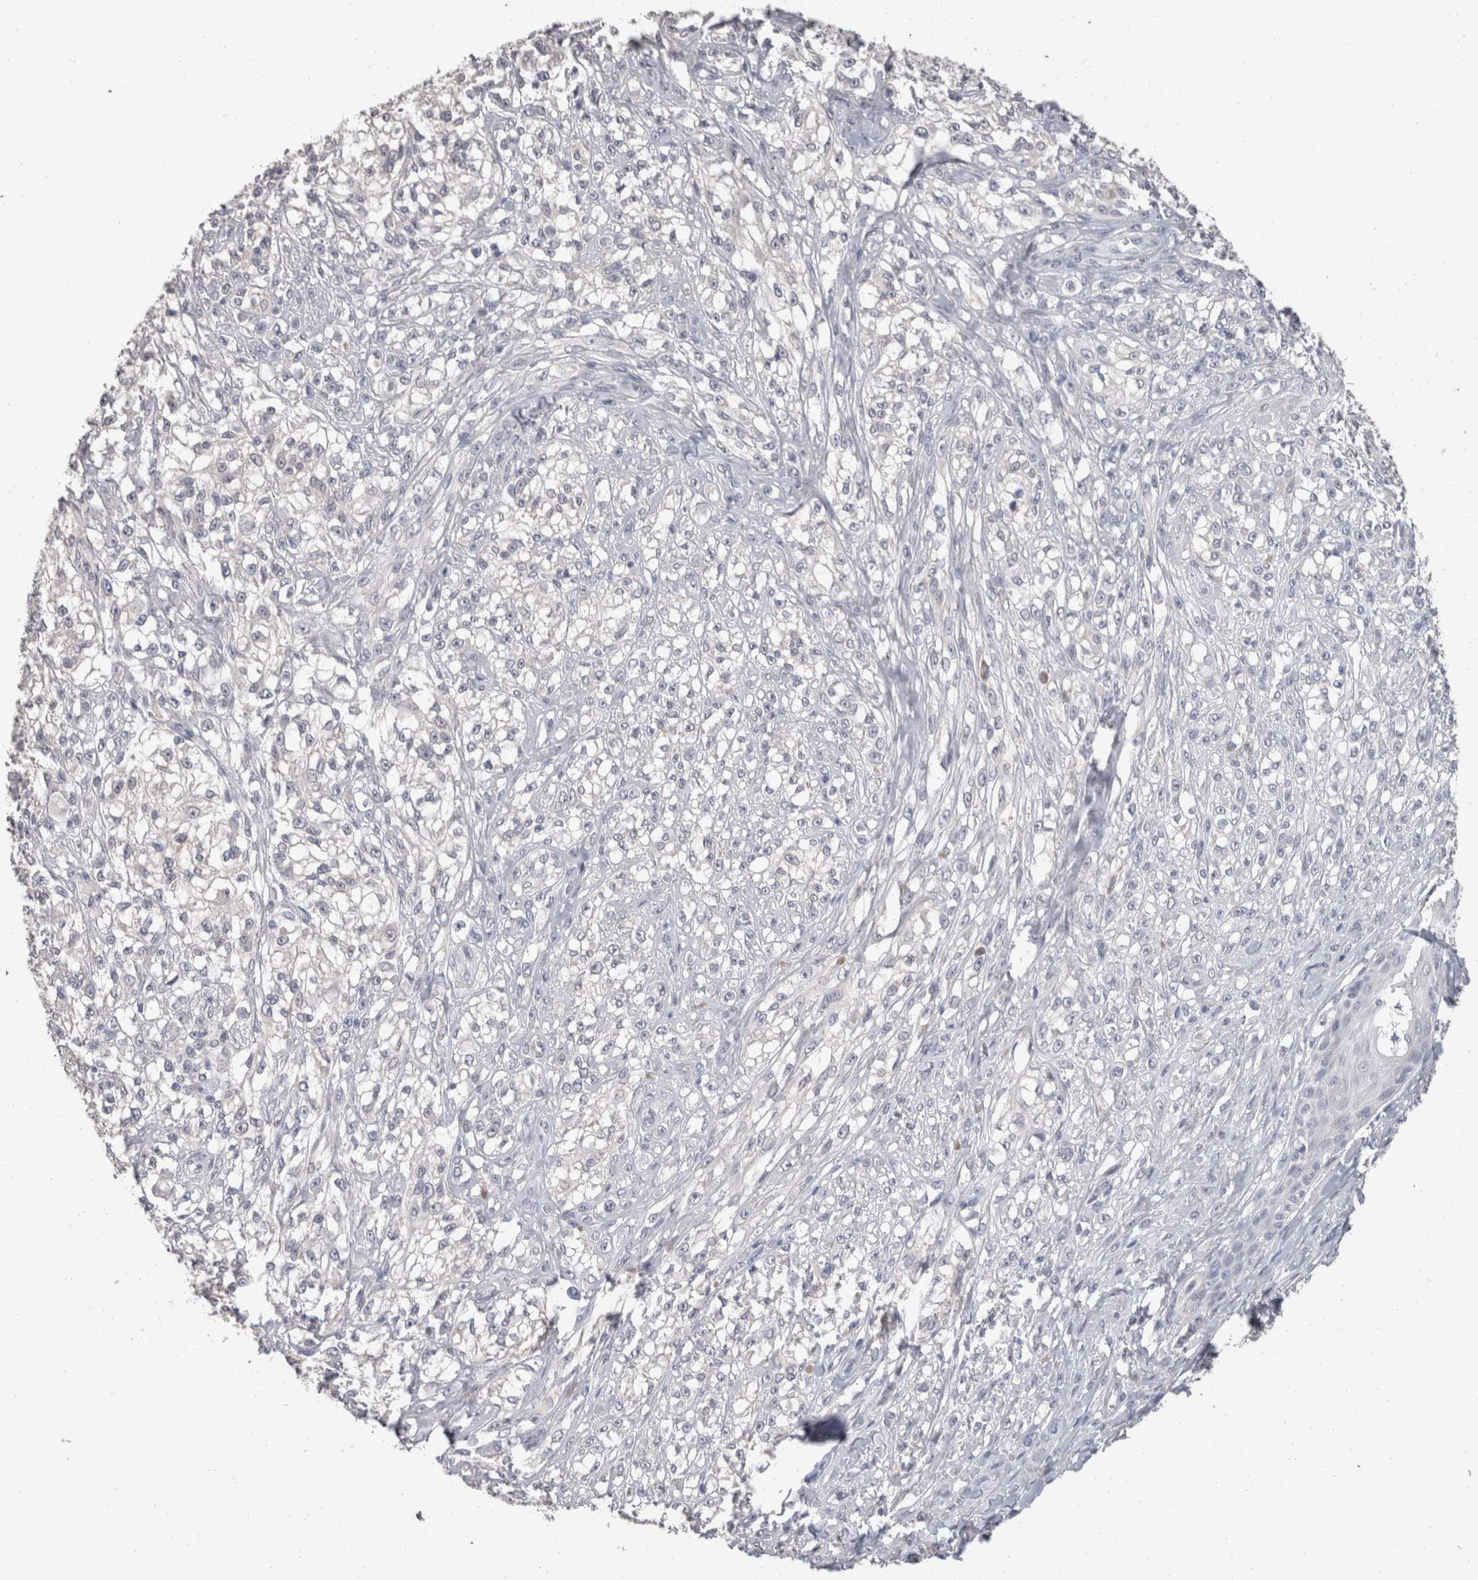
{"staining": {"intensity": "negative", "quantity": "none", "location": "none"}, "tissue": "melanoma", "cell_type": "Tumor cells", "image_type": "cancer", "snomed": [{"axis": "morphology", "description": "Malignant melanoma, NOS"}, {"axis": "topography", "description": "Skin of head"}], "caption": "Malignant melanoma stained for a protein using immunohistochemistry exhibits no staining tumor cells.", "gene": "FHOD3", "patient": {"sex": "male", "age": 83}}